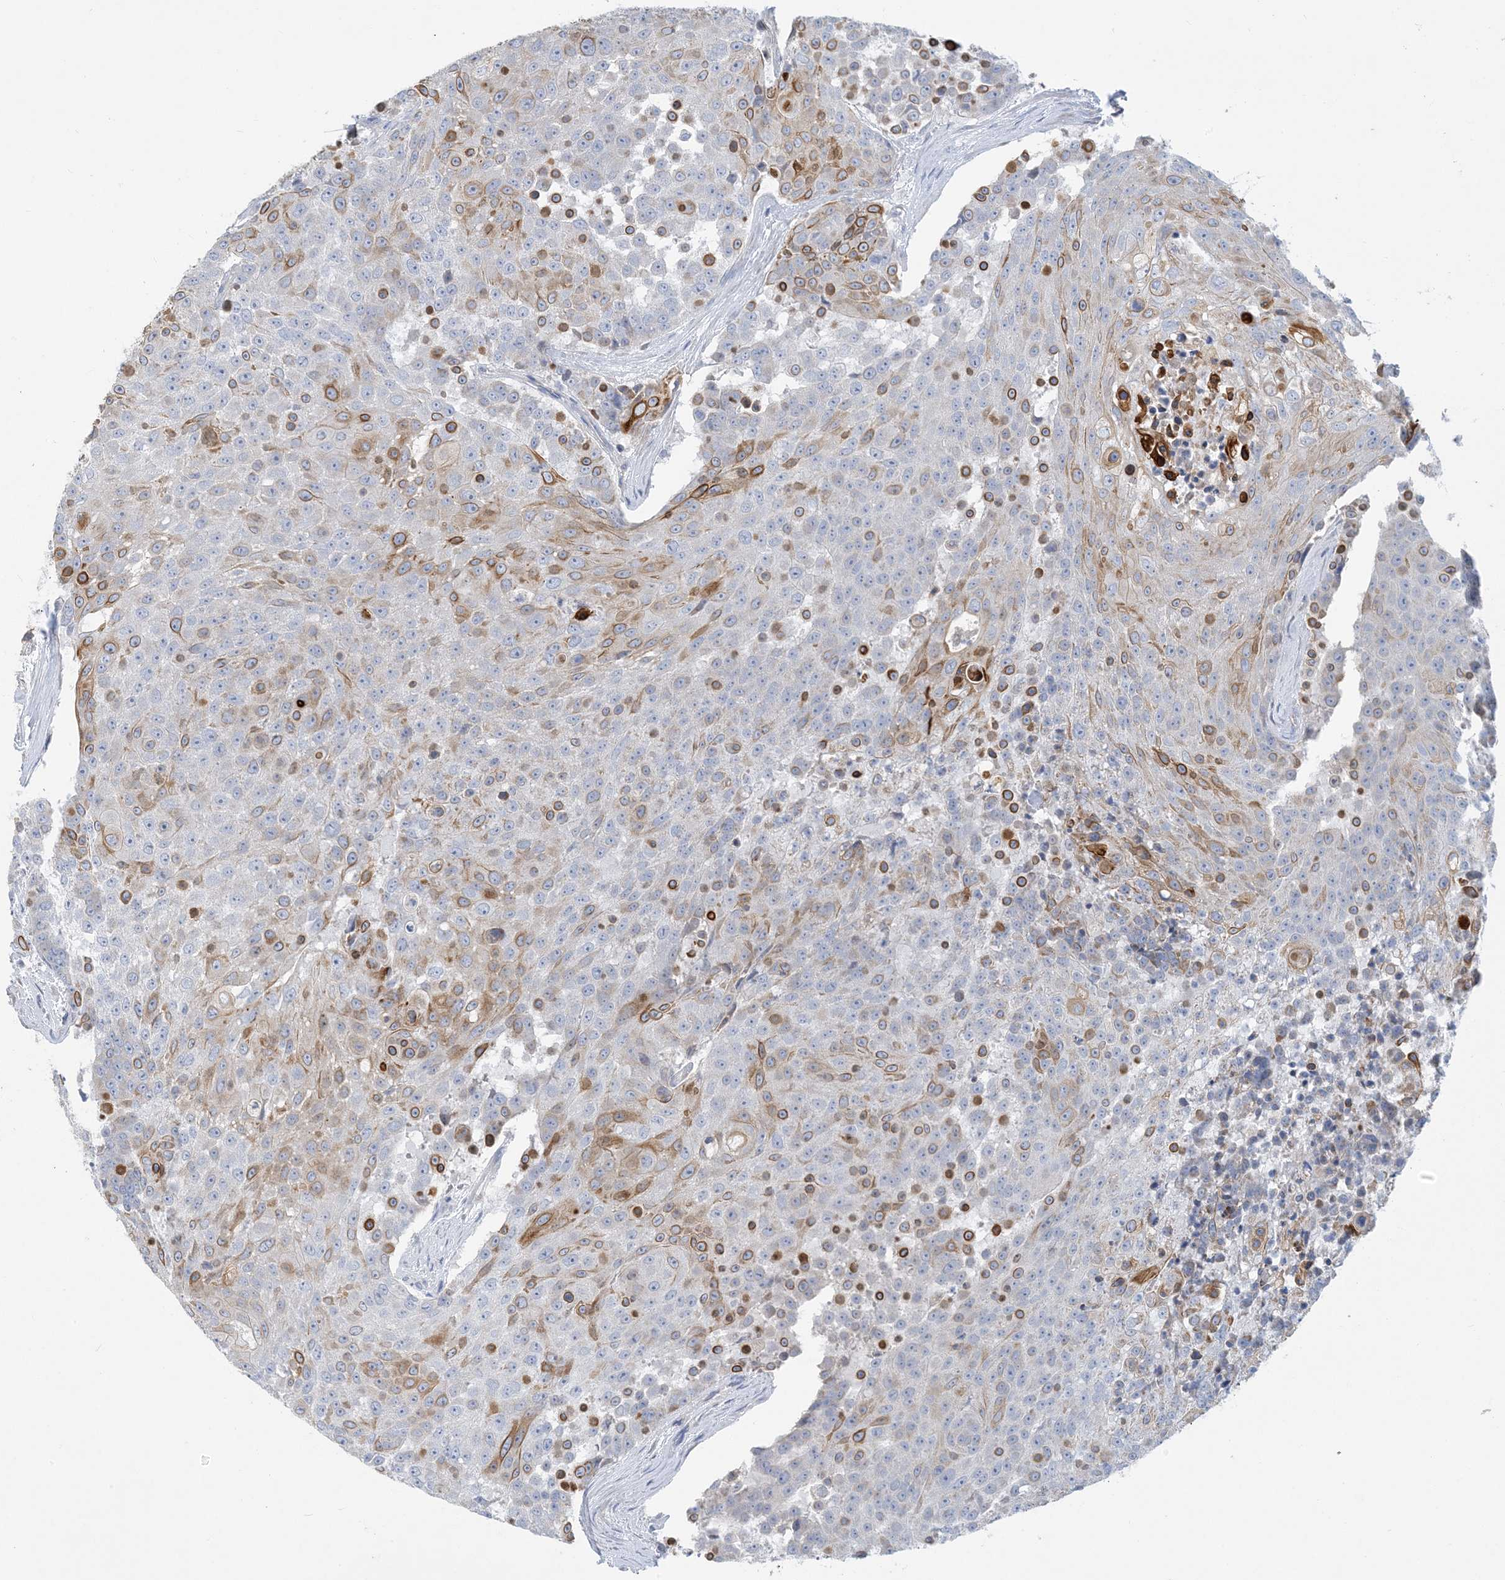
{"staining": {"intensity": "moderate", "quantity": "25%-75%", "location": "cytoplasmic/membranous"}, "tissue": "urothelial cancer", "cell_type": "Tumor cells", "image_type": "cancer", "snomed": [{"axis": "morphology", "description": "Urothelial carcinoma, High grade"}, {"axis": "topography", "description": "Urinary bladder"}], "caption": "This micrograph exhibits urothelial carcinoma (high-grade) stained with immunohistochemistry (IHC) to label a protein in brown. The cytoplasmic/membranous of tumor cells show moderate positivity for the protein. Nuclei are counter-stained blue.", "gene": "ZCCHC18", "patient": {"sex": "female", "age": 63}}